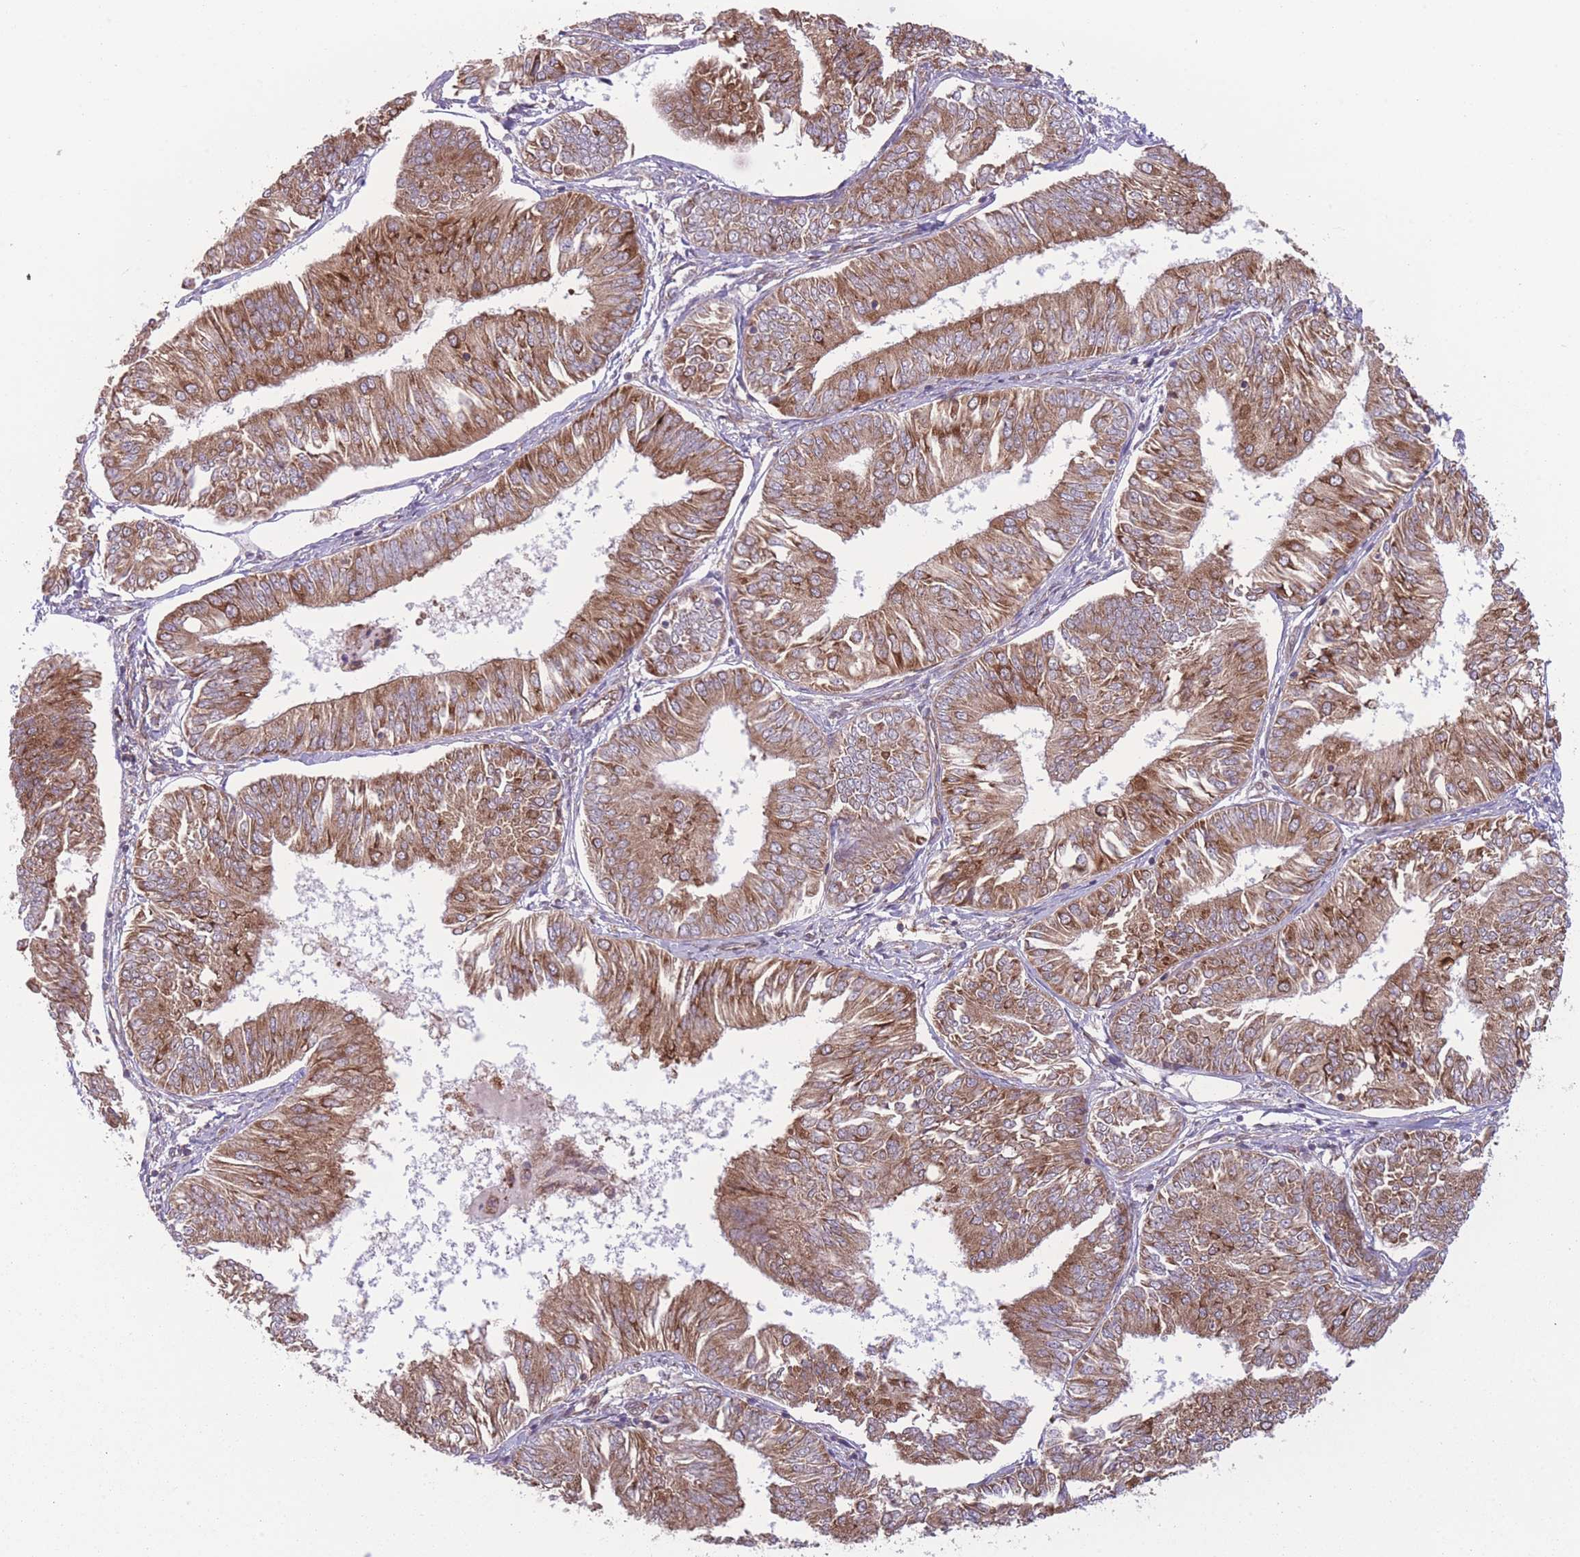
{"staining": {"intensity": "moderate", "quantity": ">75%", "location": "cytoplasmic/membranous"}, "tissue": "endometrial cancer", "cell_type": "Tumor cells", "image_type": "cancer", "snomed": [{"axis": "morphology", "description": "Adenocarcinoma, NOS"}, {"axis": "topography", "description": "Endometrium"}], "caption": "The immunohistochemical stain labels moderate cytoplasmic/membranous staining in tumor cells of adenocarcinoma (endometrial) tissue.", "gene": "CCT6B", "patient": {"sex": "female", "age": 58}}